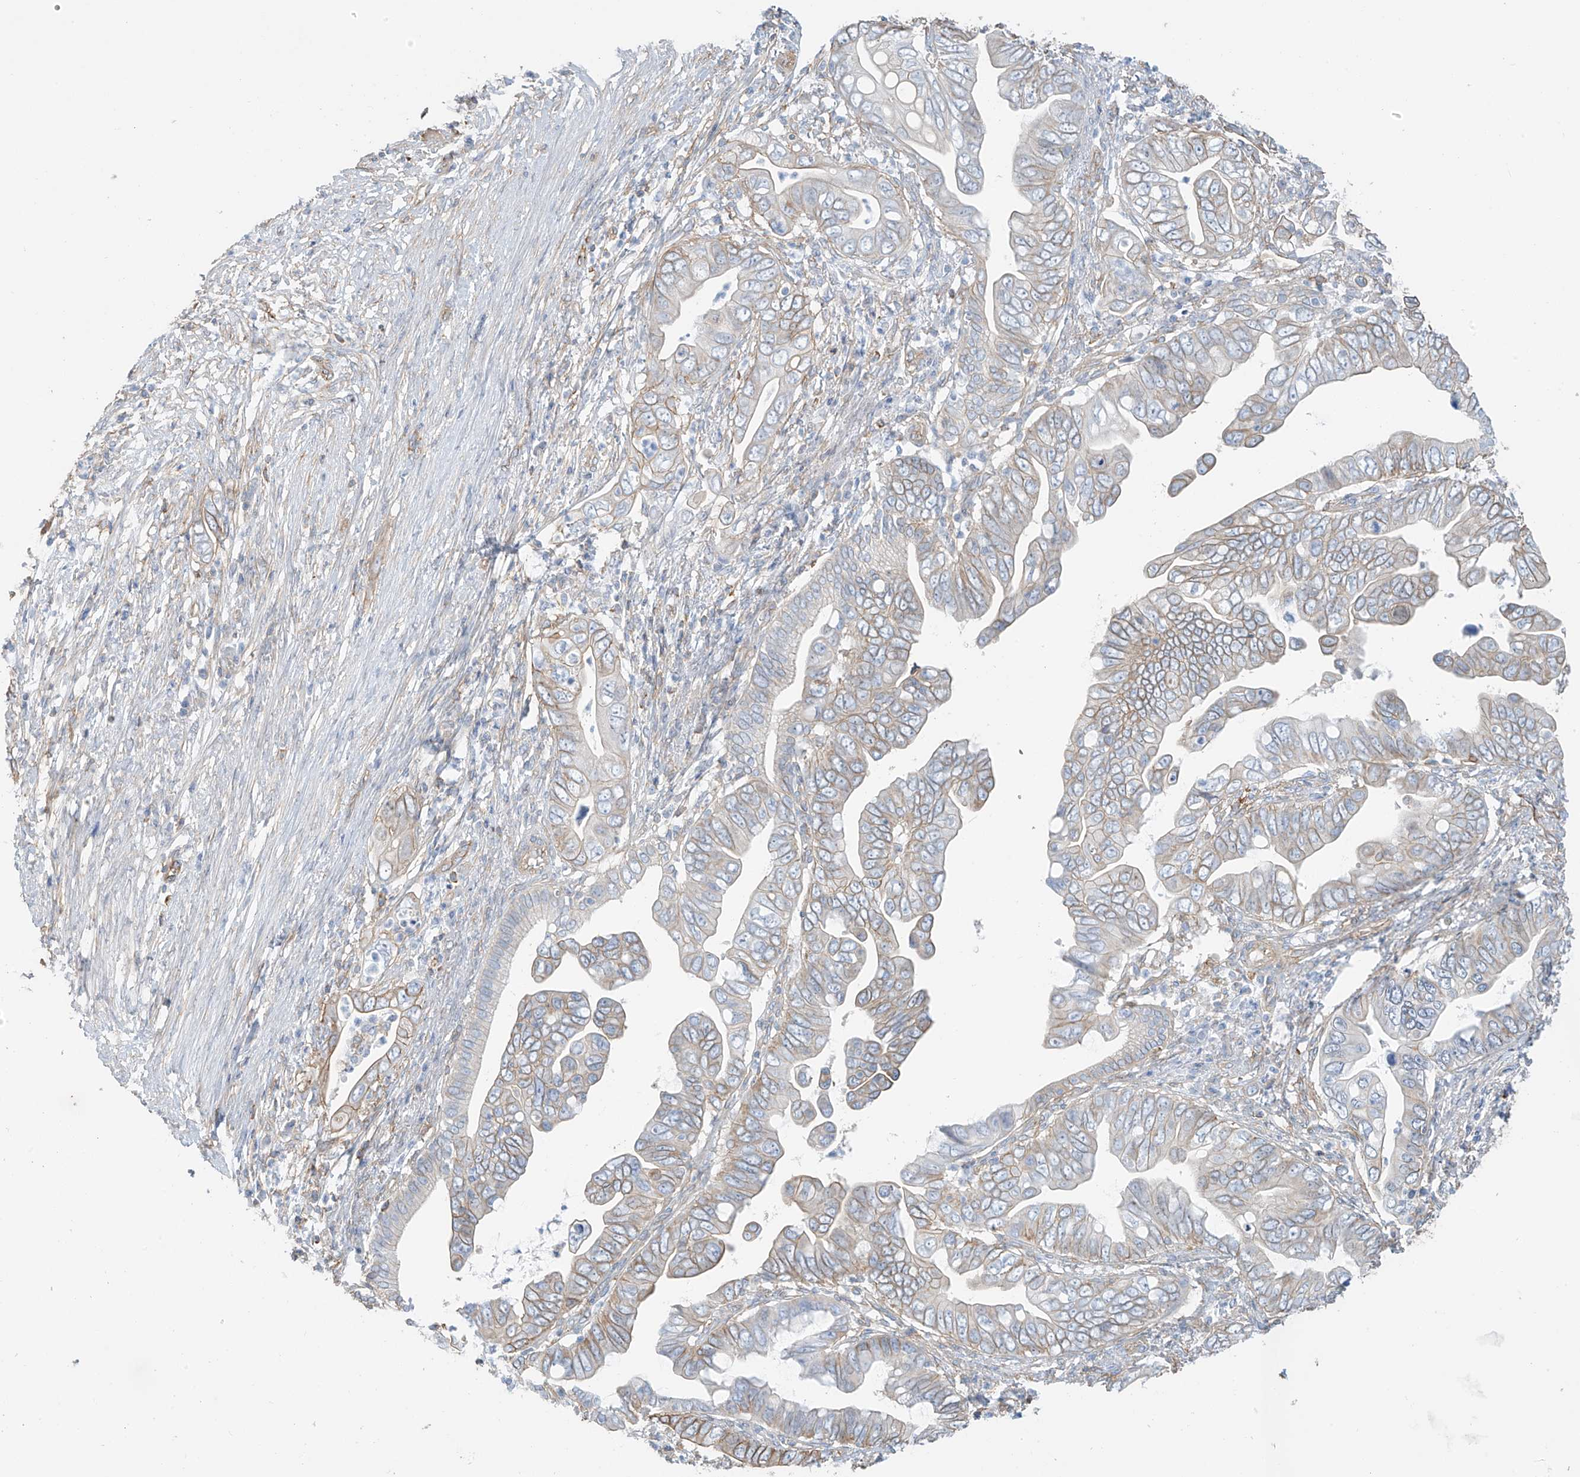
{"staining": {"intensity": "weak", "quantity": "25%-75%", "location": "cytoplasmic/membranous"}, "tissue": "pancreatic cancer", "cell_type": "Tumor cells", "image_type": "cancer", "snomed": [{"axis": "morphology", "description": "Adenocarcinoma, NOS"}, {"axis": "topography", "description": "Pancreas"}], "caption": "A high-resolution histopathology image shows immunohistochemistry (IHC) staining of pancreatic adenocarcinoma, which exhibits weak cytoplasmic/membranous positivity in about 25%-75% of tumor cells. The staining was performed using DAB to visualize the protein expression in brown, while the nuclei were stained in blue with hematoxylin (Magnification: 20x).", "gene": "ZNF846", "patient": {"sex": "male", "age": 75}}